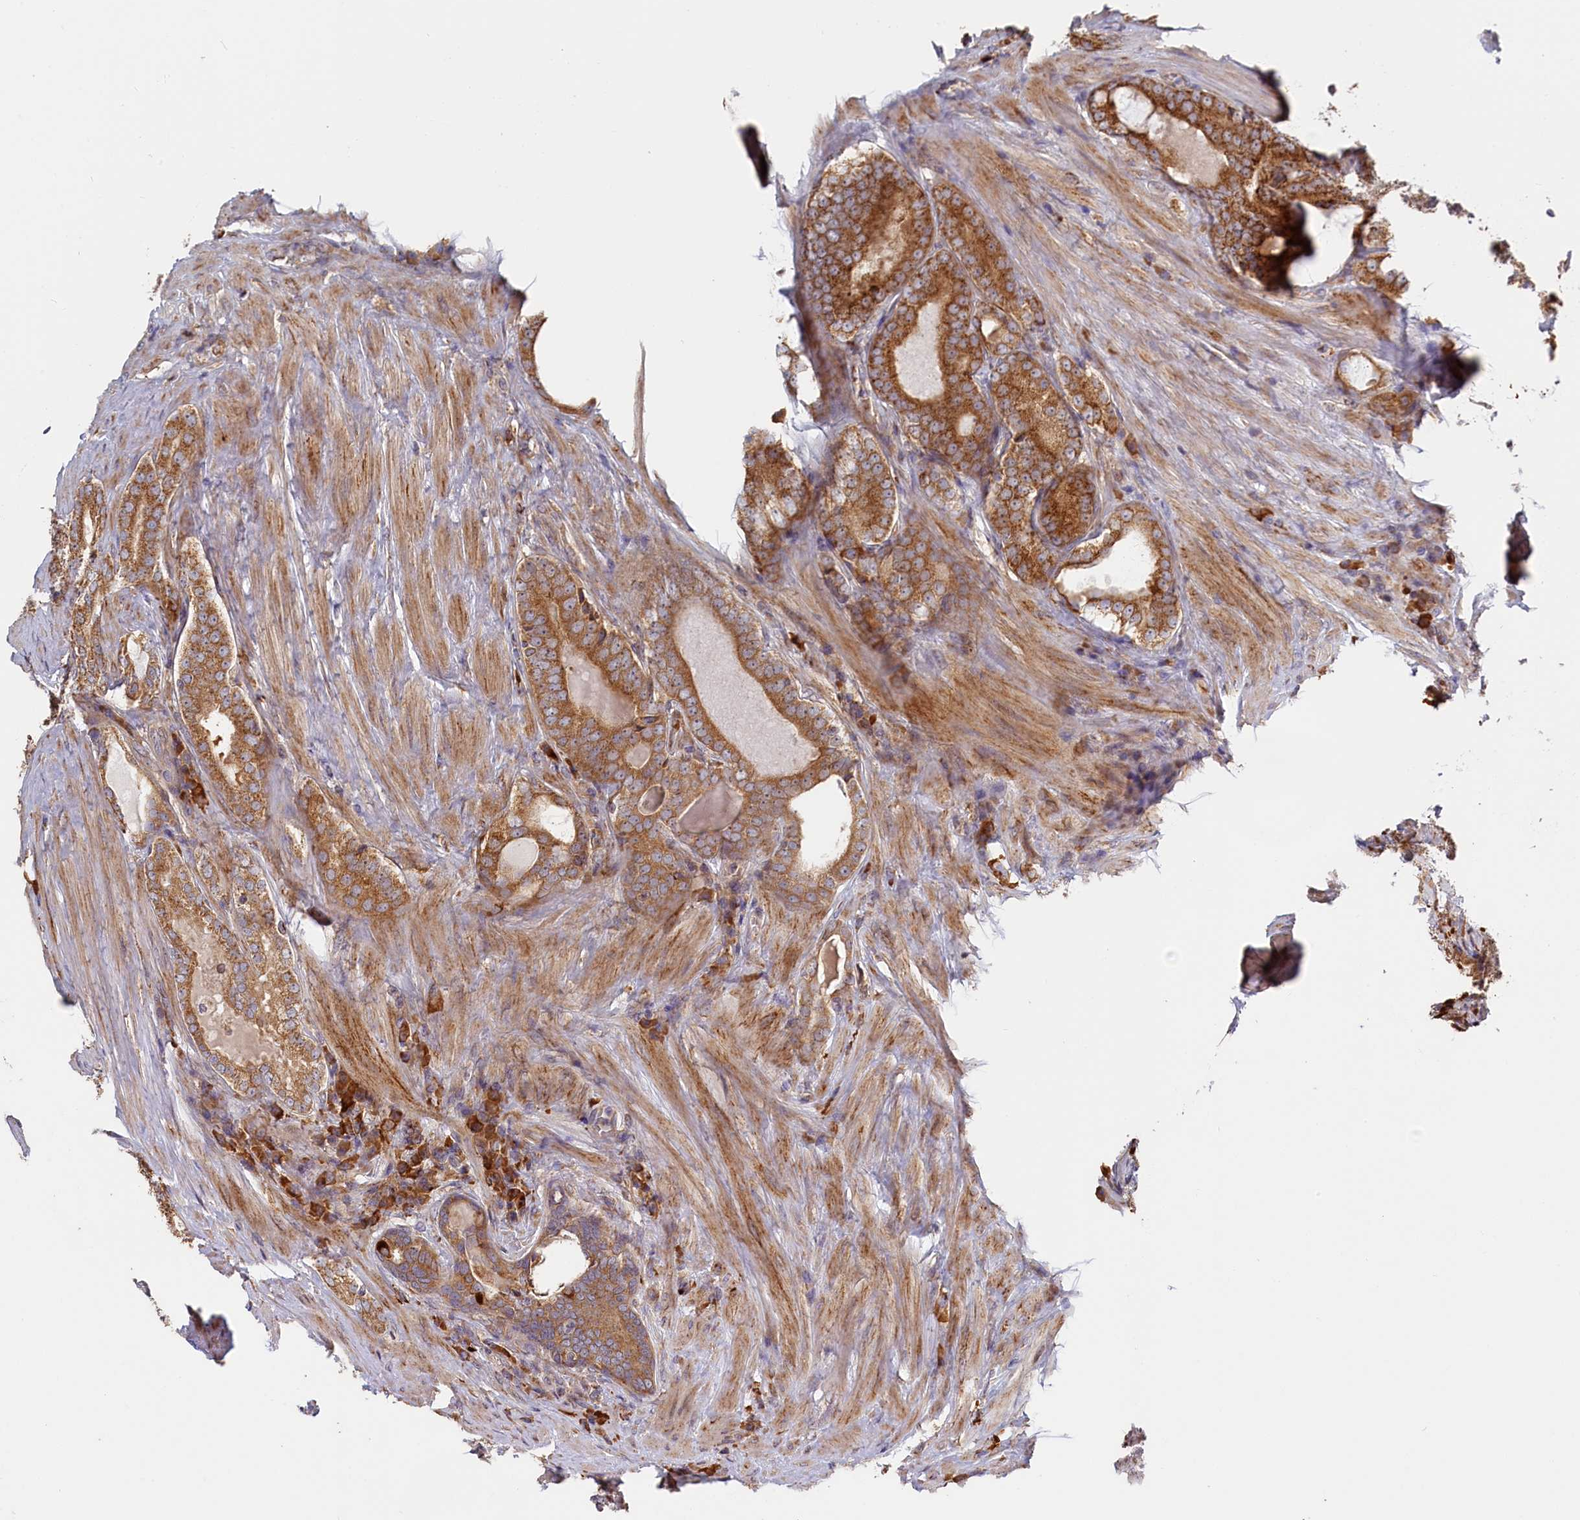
{"staining": {"intensity": "moderate", "quantity": ">75%", "location": "cytoplasmic/membranous"}, "tissue": "prostate cancer", "cell_type": "Tumor cells", "image_type": "cancer", "snomed": [{"axis": "morphology", "description": "Adenocarcinoma, Low grade"}, {"axis": "topography", "description": "Prostate"}], "caption": "Immunohistochemical staining of human prostate cancer displays medium levels of moderate cytoplasmic/membranous expression in about >75% of tumor cells. (IHC, brightfield microscopy, high magnification).", "gene": "CEP44", "patient": {"sex": "male", "age": 68}}